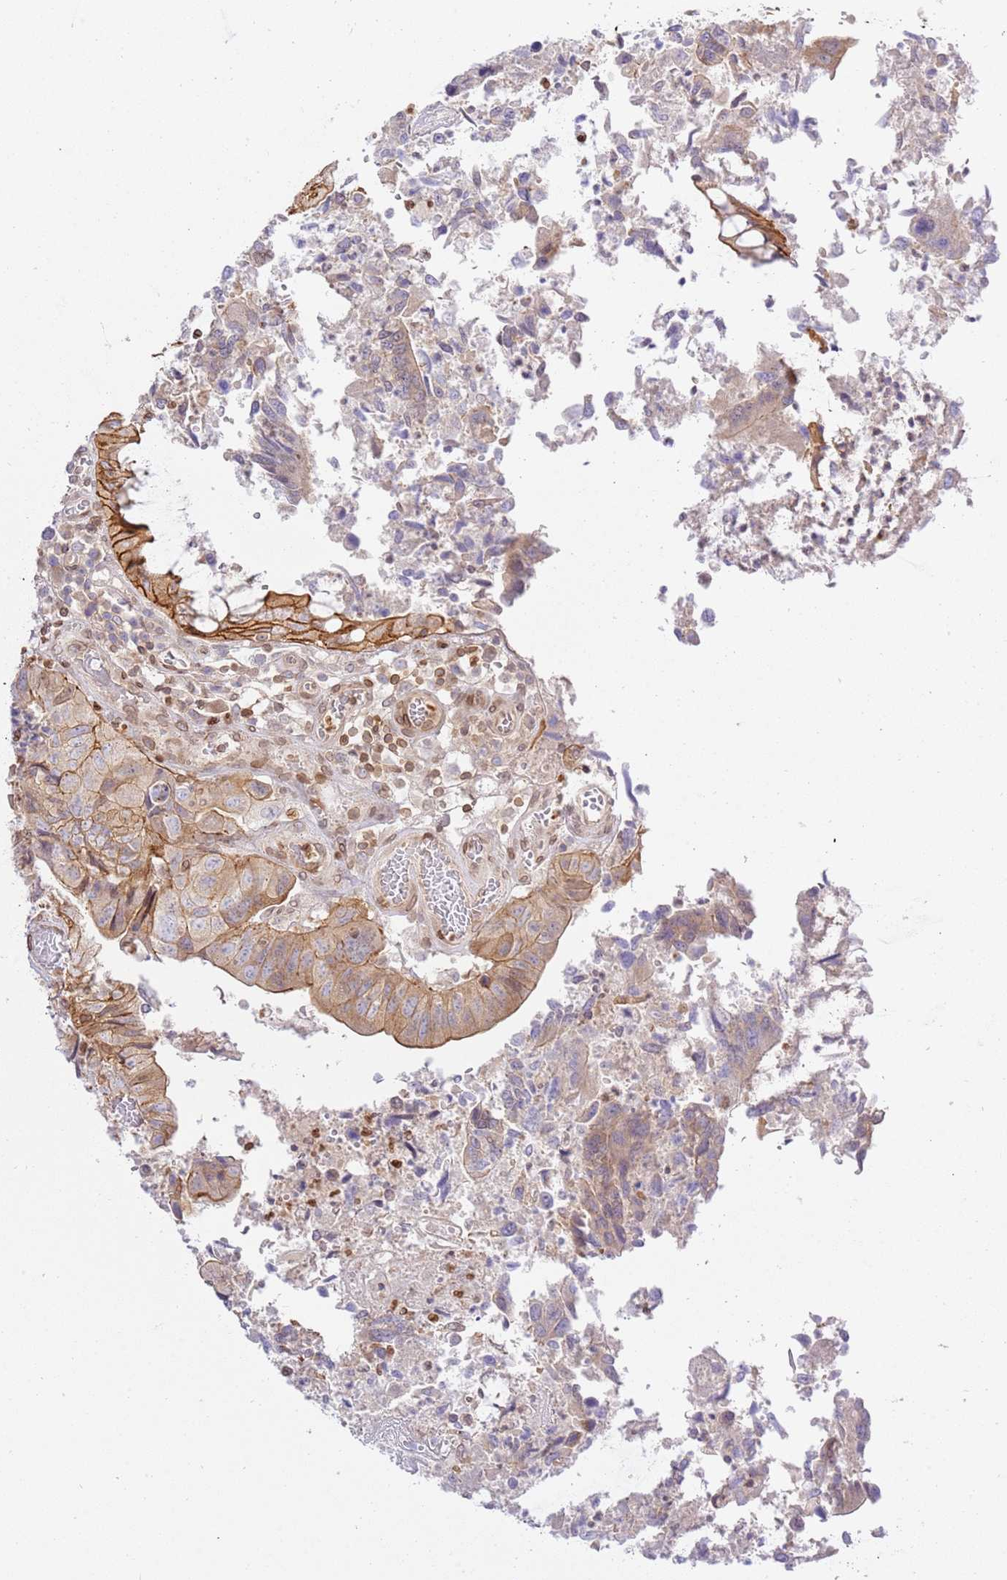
{"staining": {"intensity": "moderate", "quantity": "<25%", "location": "cytoplasmic/membranous"}, "tissue": "colorectal cancer", "cell_type": "Tumor cells", "image_type": "cancer", "snomed": [{"axis": "morphology", "description": "Adenocarcinoma, NOS"}, {"axis": "topography", "description": "Colon"}], "caption": "Colorectal cancer (adenocarcinoma) stained for a protein (brown) displays moderate cytoplasmic/membranous positive positivity in about <25% of tumor cells.", "gene": "TRIM37", "patient": {"sex": "female", "age": 67}}